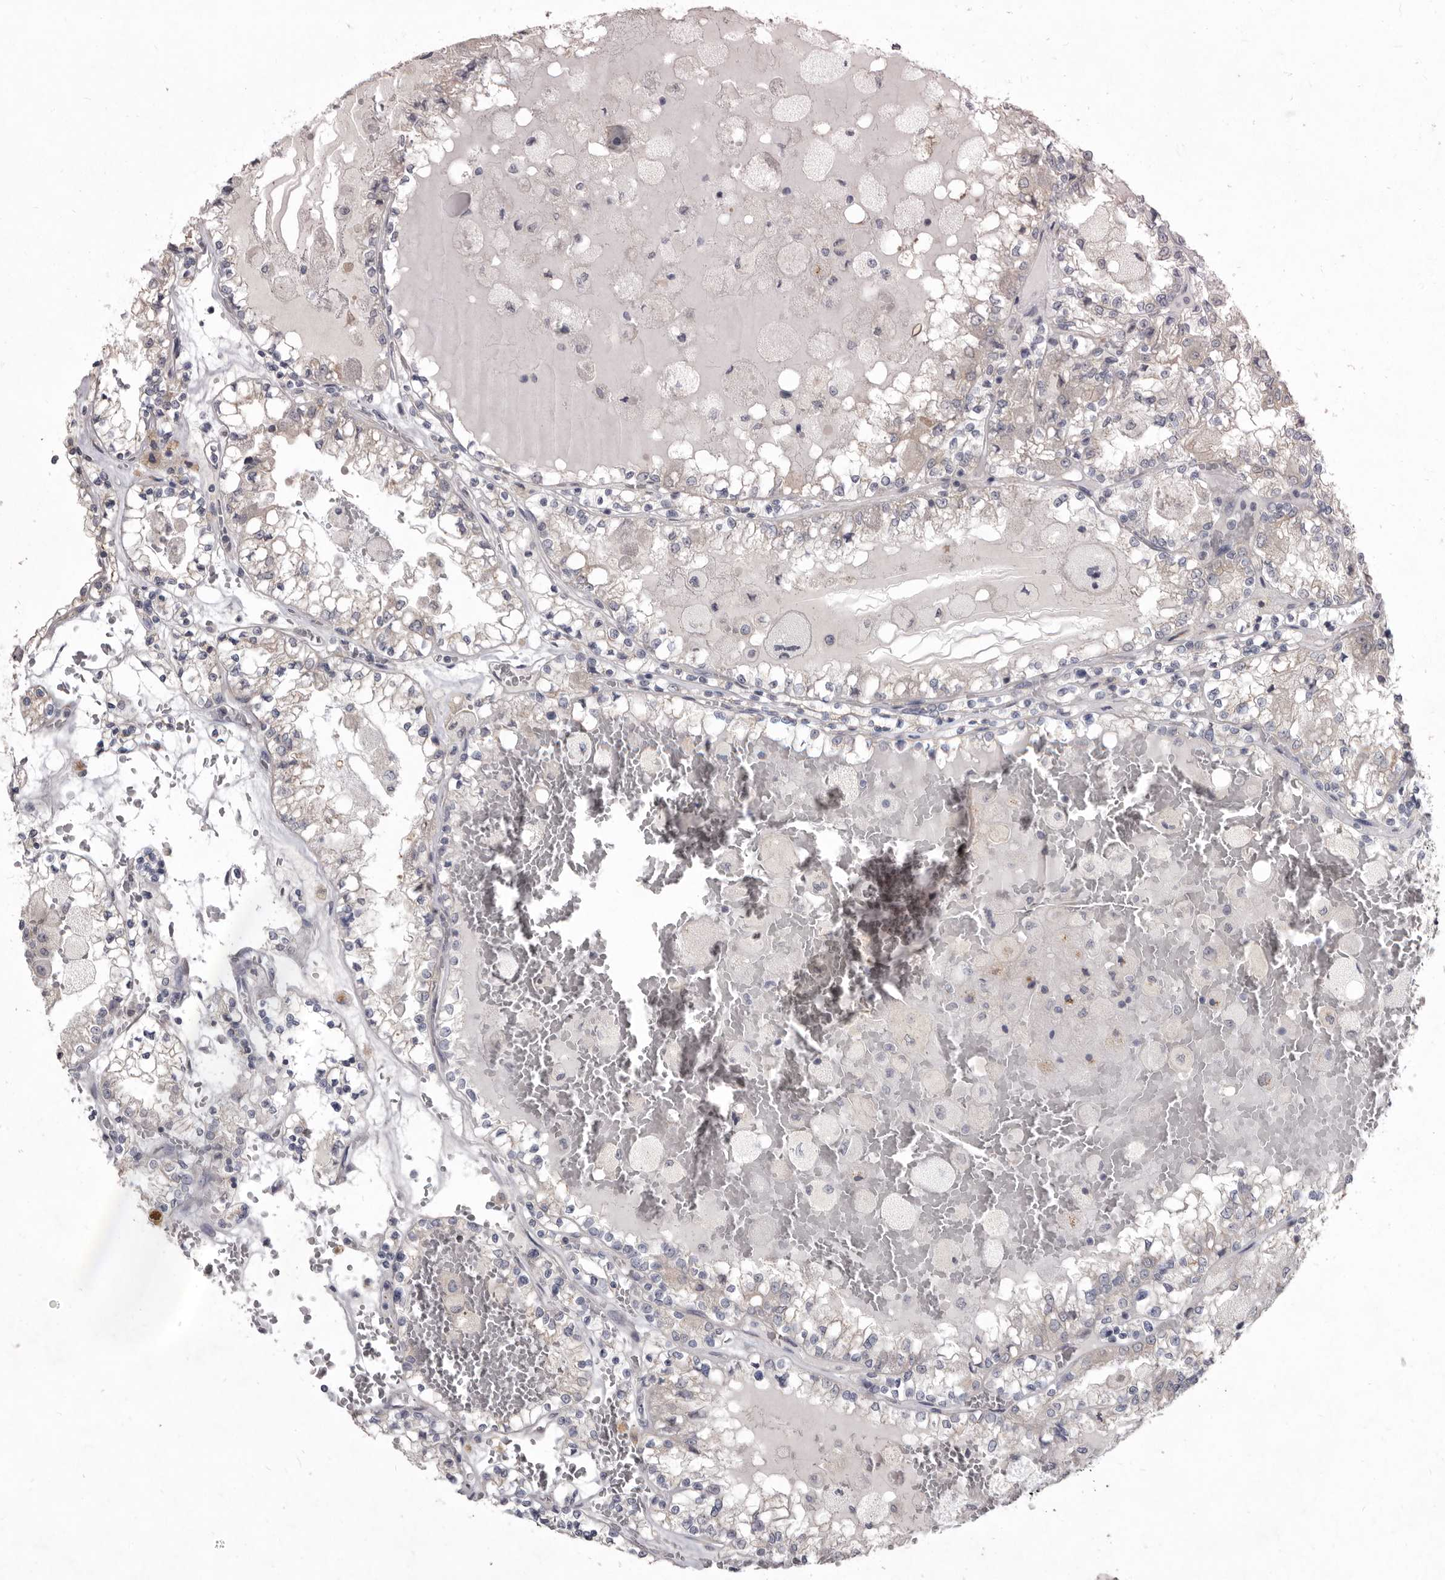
{"staining": {"intensity": "weak", "quantity": "<25%", "location": "cytoplasmic/membranous"}, "tissue": "renal cancer", "cell_type": "Tumor cells", "image_type": "cancer", "snomed": [{"axis": "morphology", "description": "Adenocarcinoma, NOS"}, {"axis": "topography", "description": "Kidney"}], "caption": "The image reveals no significant staining in tumor cells of renal cancer.", "gene": "P2RX6", "patient": {"sex": "female", "age": 56}}